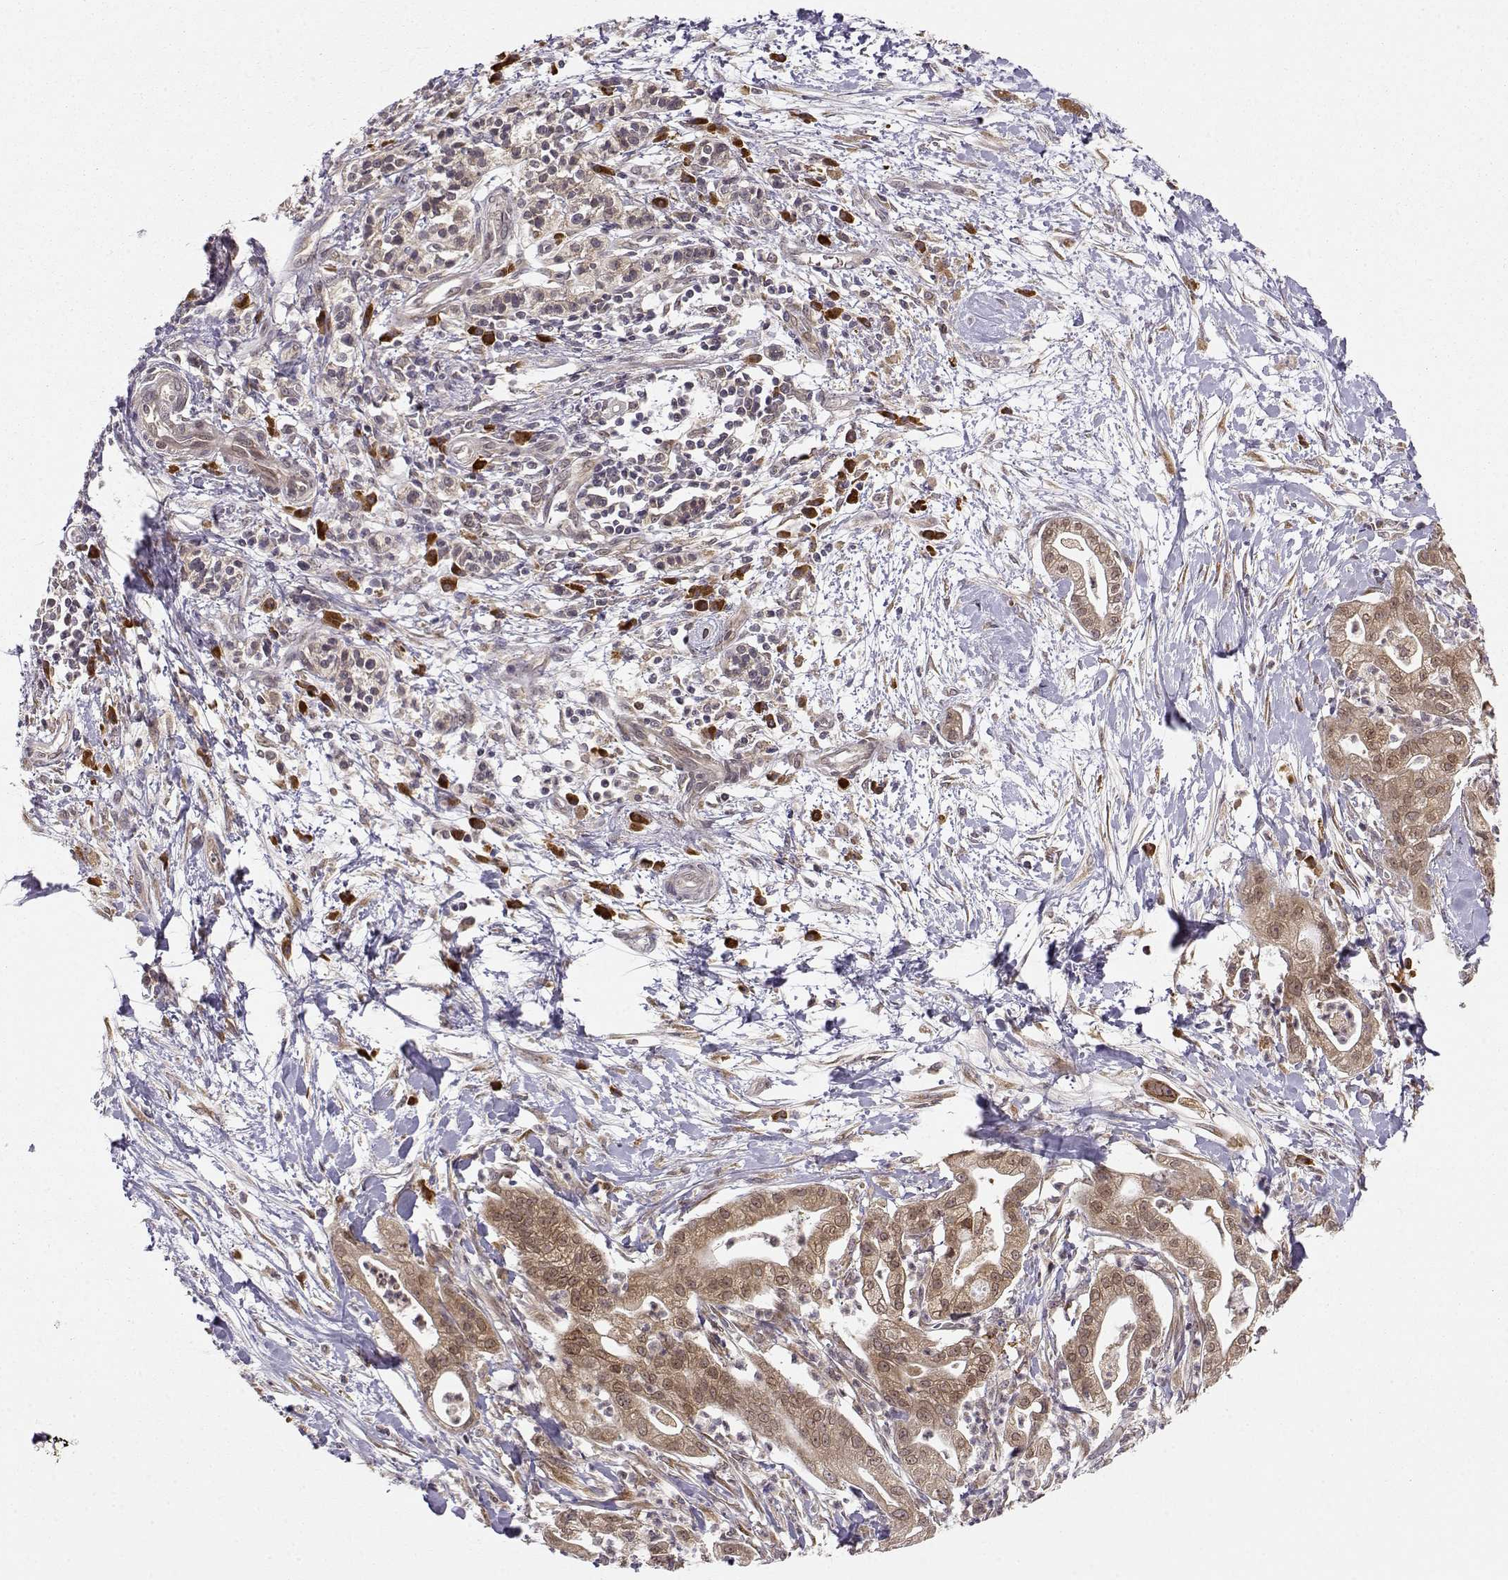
{"staining": {"intensity": "weak", "quantity": ">75%", "location": "cytoplasmic/membranous"}, "tissue": "pancreatic cancer", "cell_type": "Tumor cells", "image_type": "cancer", "snomed": [{"axis": "morphology", "description": "Normal tissue, NOS"}, {"axis": "morphology", "description": "Adenocarcinoma, NOS"}, {"axis": "topography", "description": "Lymph node"}, {"axis": "topography", "description": "Pancreas"}], "caption": "The histopathology image reveals a brown stain indicating the presence of a protein in the cytoplasmic/membranous of tumor cells in pancreatic cancer.", "gene": "ERGIC2", "patient": {"sex": "female", "age": 58}}